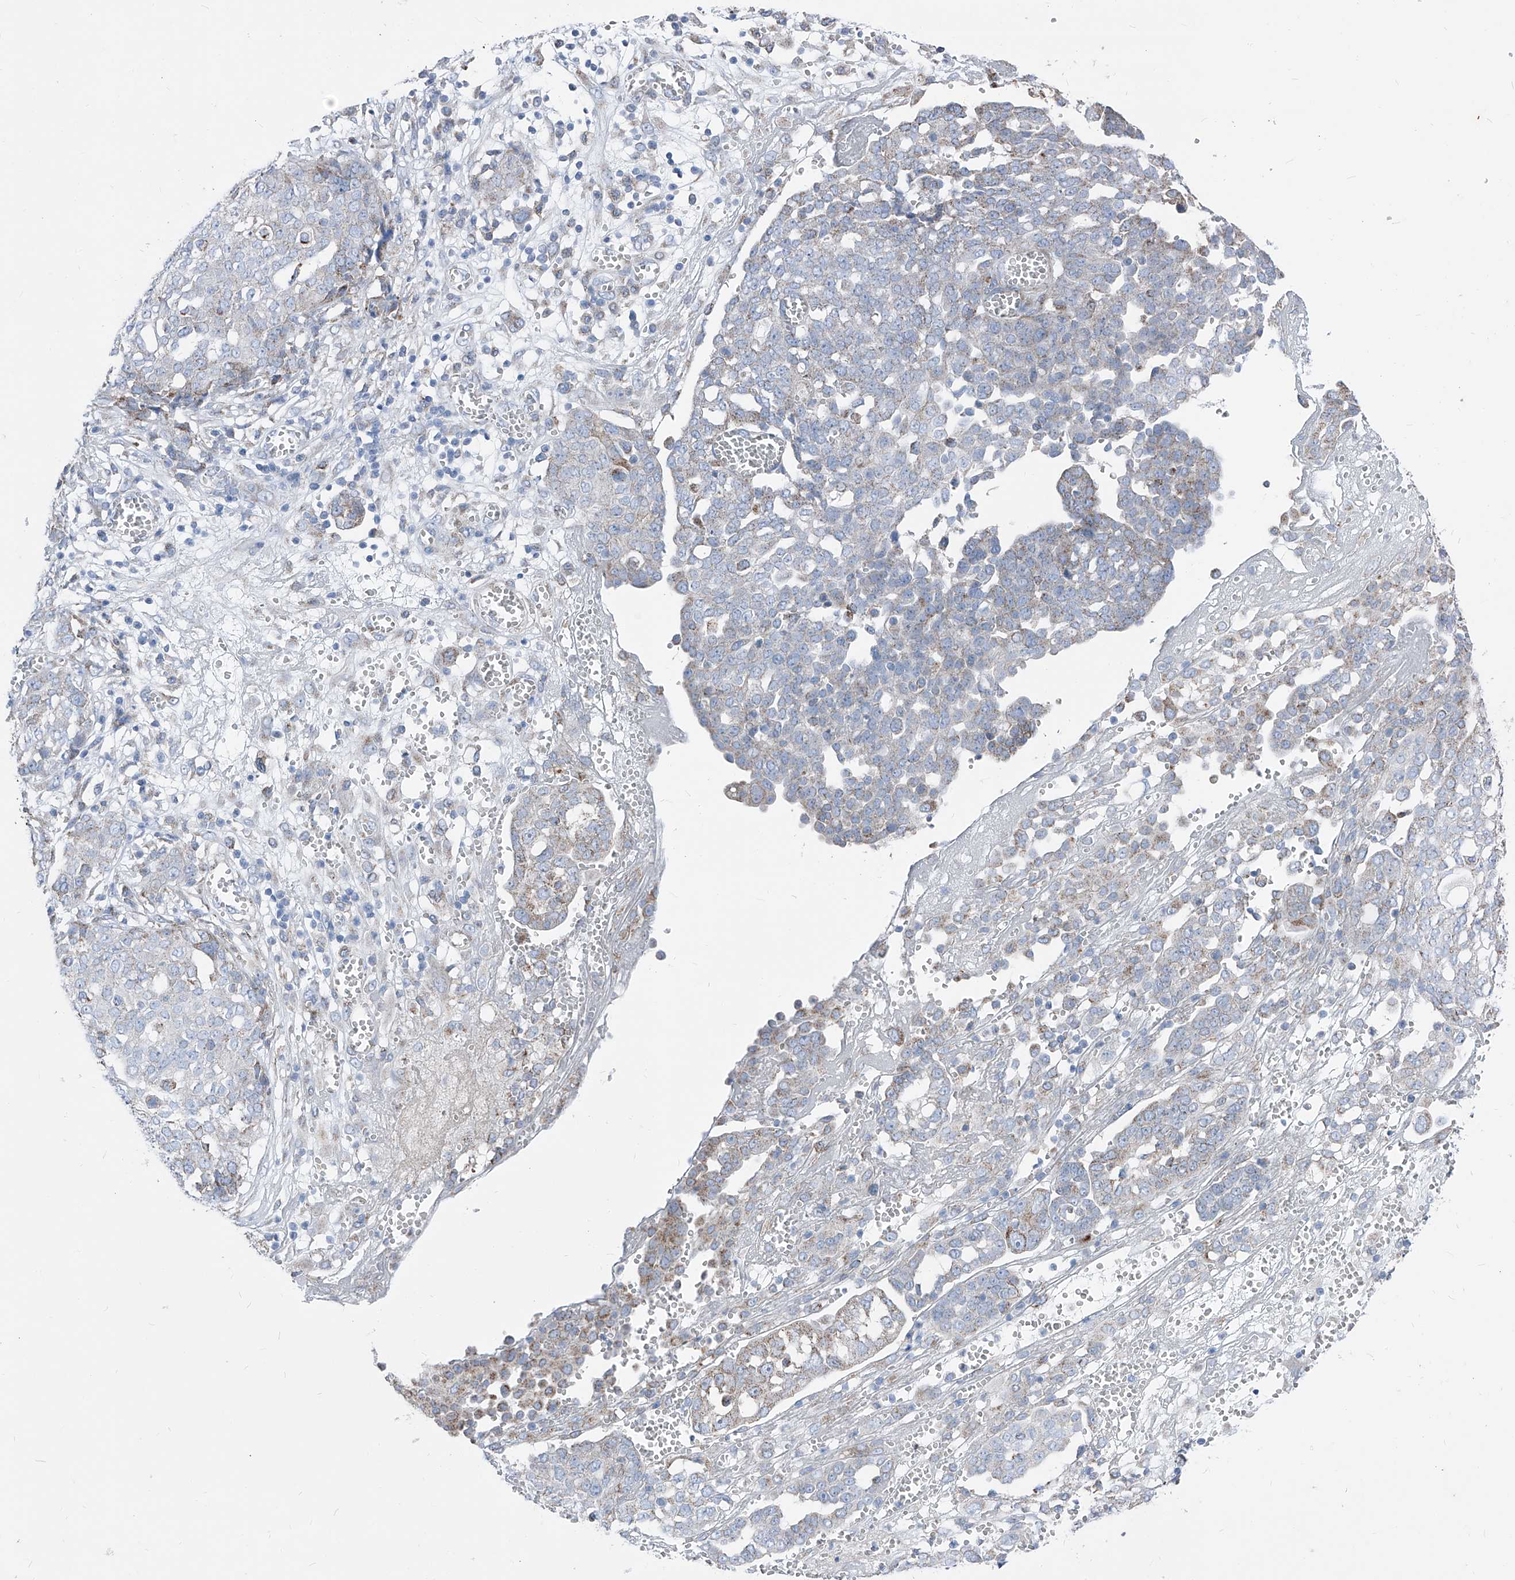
{"staining": {"intensity": "weak", "quantity": "<25%", "location": "cytoplasmic/membranous"}, "tissue": "ovarian cancer", "cell_type": "Tumor cells", "image_type": "cancer", "snomed": [{"axis": "morphology", "description": "Cystadenocarcinoma, serous, NOS"}, {"axis": "topography", "description": "Soft tissue"}, {"axis": "topography", "description": "Ovary"}], "caption": "High magnification brightfield microscopy of ovarian cancer stained with DAB (brown) and counterstained with hematoxylin (blue): tumor cells show no significant expression.", "gene": "AGPS", "patient": {"sex": "female", "age": 57}}